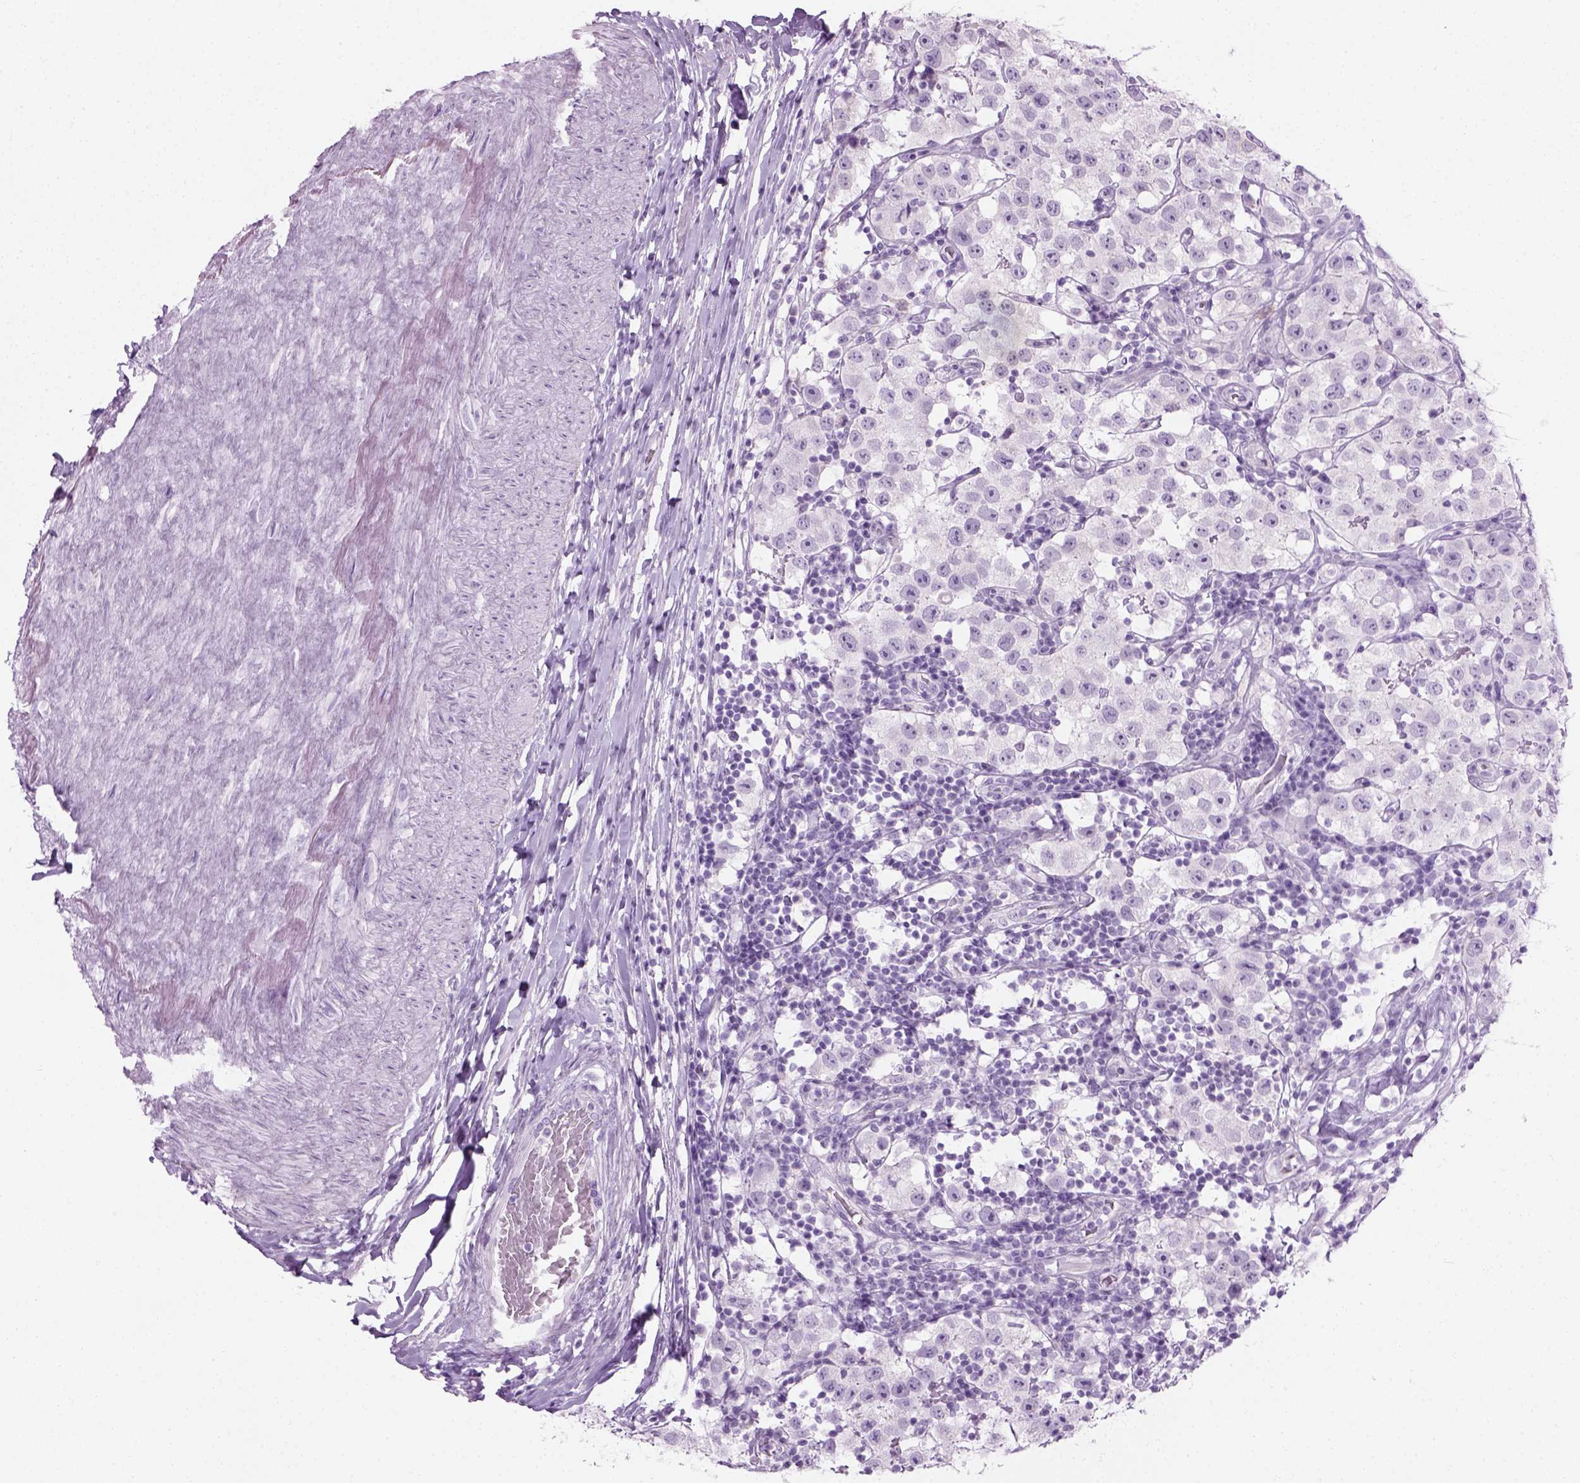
{"staining": {"intensity": "negative", "quantity": "none", "location": "none"}, "tissue": "testis cancer", "cell_type": "Tumor cells", "image_type": "cancer", "snomed": [{"axis": "morphology", "description": "Seminoma, NOS"}, {"axis": "topography", "description": "Testis"}], "caption": "This is an IHC photomicrograph of human testis seminoma. There is no staining in tumor cells.", "gene": "CIBAR2", "patient": {"sex": "male", "age": 34}}